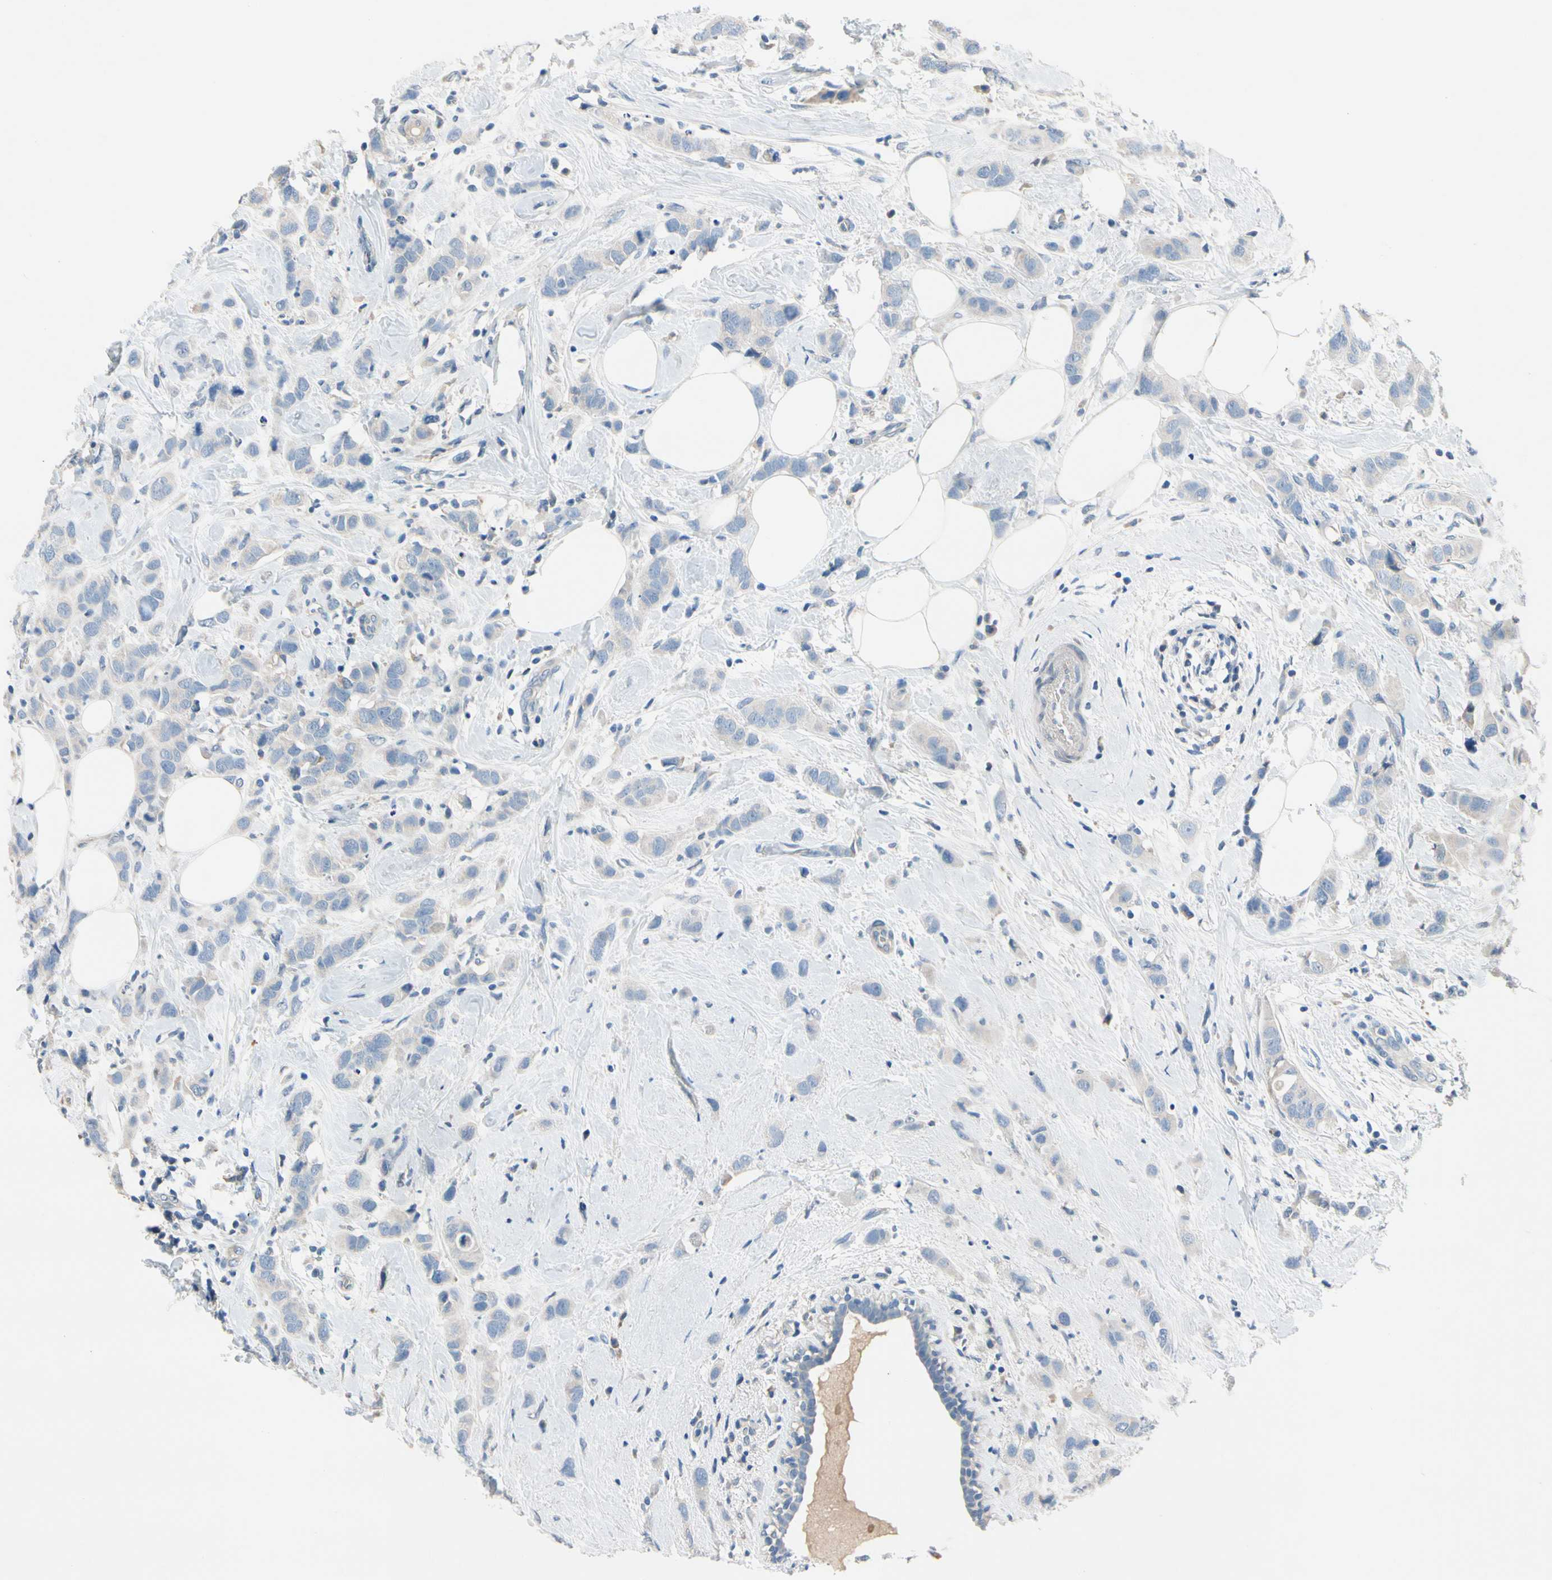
{"staining": {"intensity": "negative", "quantity": "none", "location": "none"}, "tissue": "breast cancer", "cell_type": "Tumor cells", "image_type": "cancer", "snomed": [{"axis": "morphology", "description": "Normal tissue, NOS"}, {"axis": "morphology", "description": "Duct carcinoma"}, {"axis": "topography", "description": "Breast"}], "caption": "Tumor cells show no significant positivity in breast infiltrating ductal carcinoma. (DAB immunohistochemistry (IHC) with hematoxylin counter stain).", "gene": "SIGLEC5", "patient": {"sex": "female", "age": 50}}